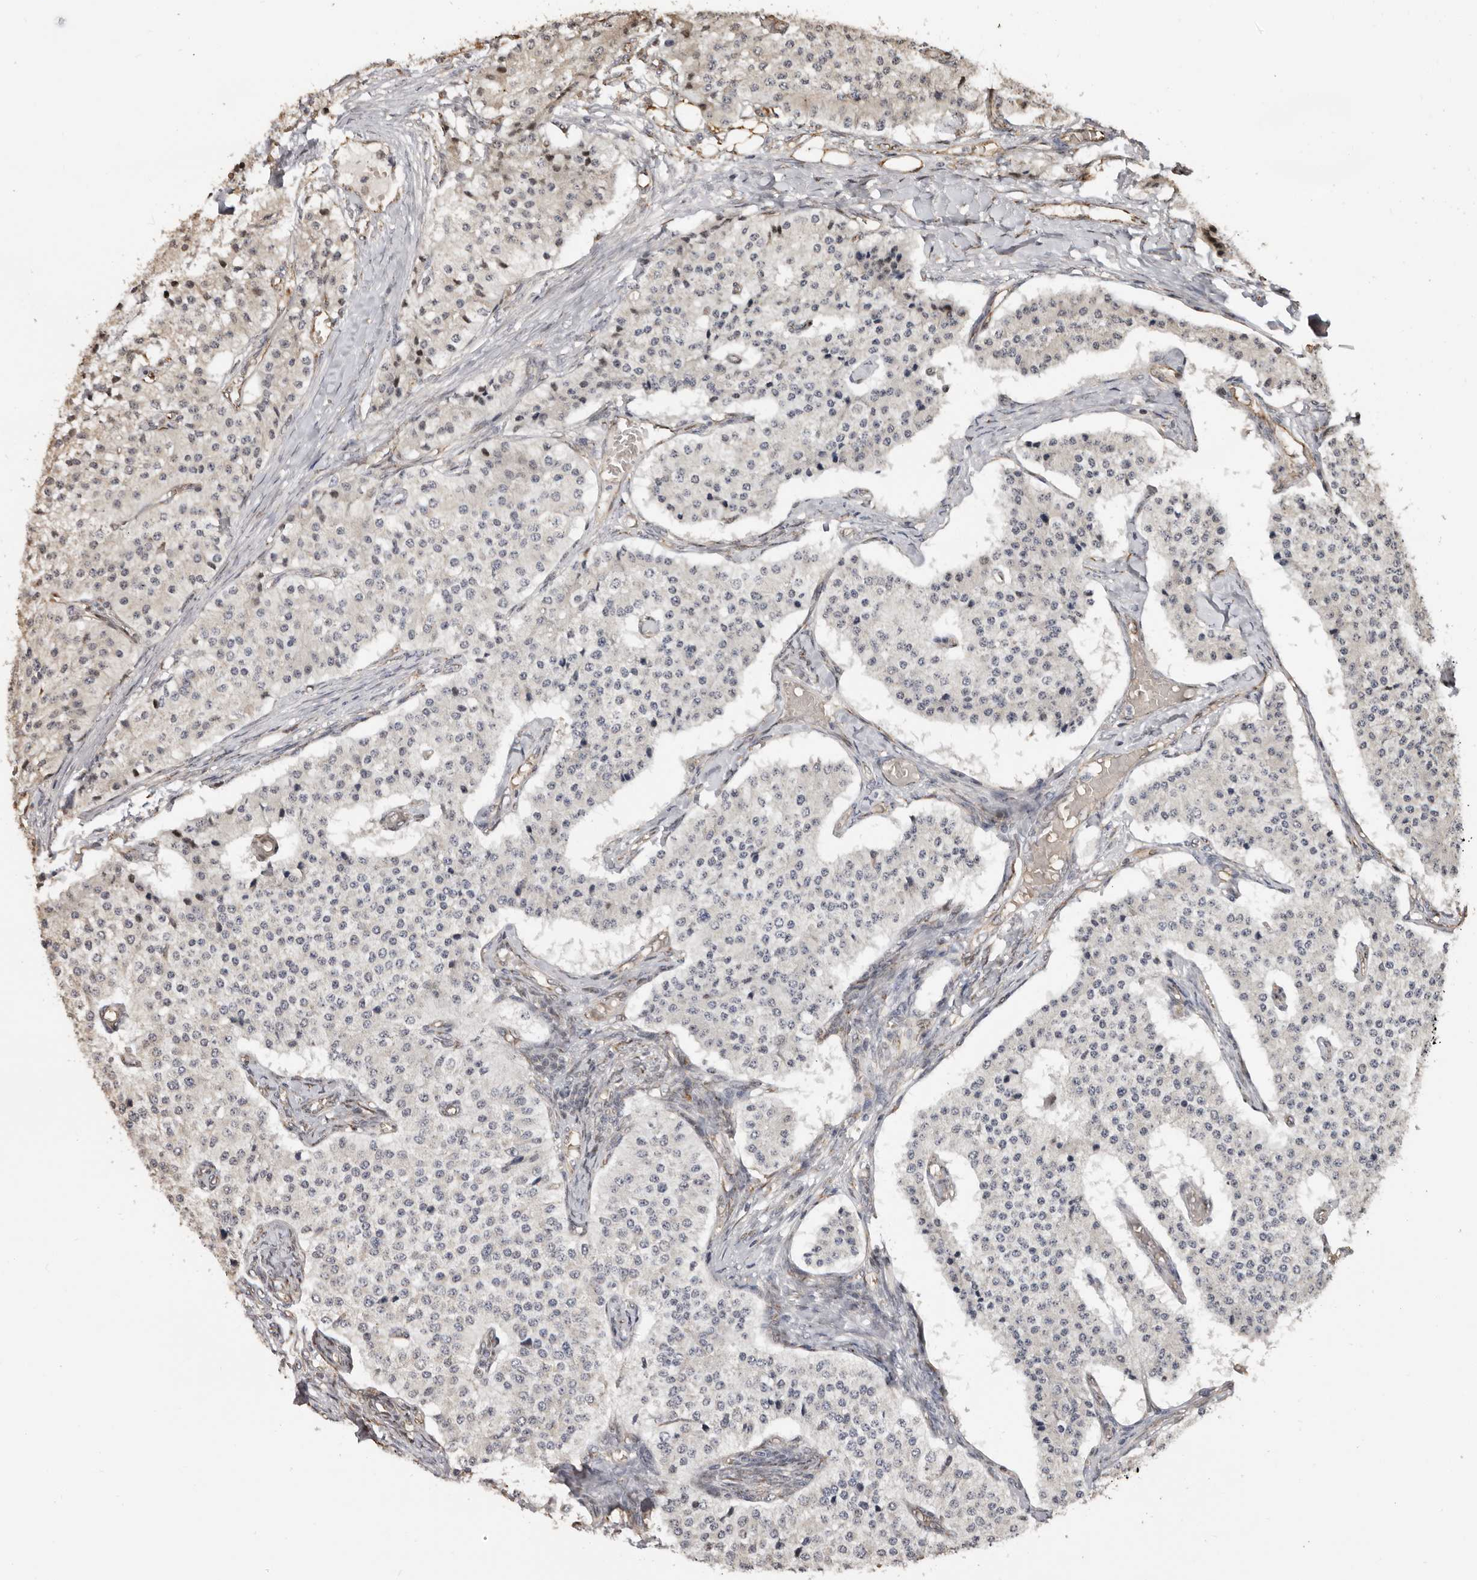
{"staining": {"intensity": "negative", "quantity": "none", "location": "none"}, "tissue": "carcinoid", "cell_type": "Tumor cells", "image_type": "cancer", "snomed": [{"axis": "morphology", "description": "Carcinoid, malignant, NOS"}, {"axis": "topography", "description": "Colon"}], "caption": "Tumor cells show no significant positivity in malignant carcinoid. (Stains: DAB IHC with hematoxylin counter stain, Microscopy: brightfield microscopy at high magnification).", "gene": "ENTREP1", "patient": {"sex": "female", "age": 52}}